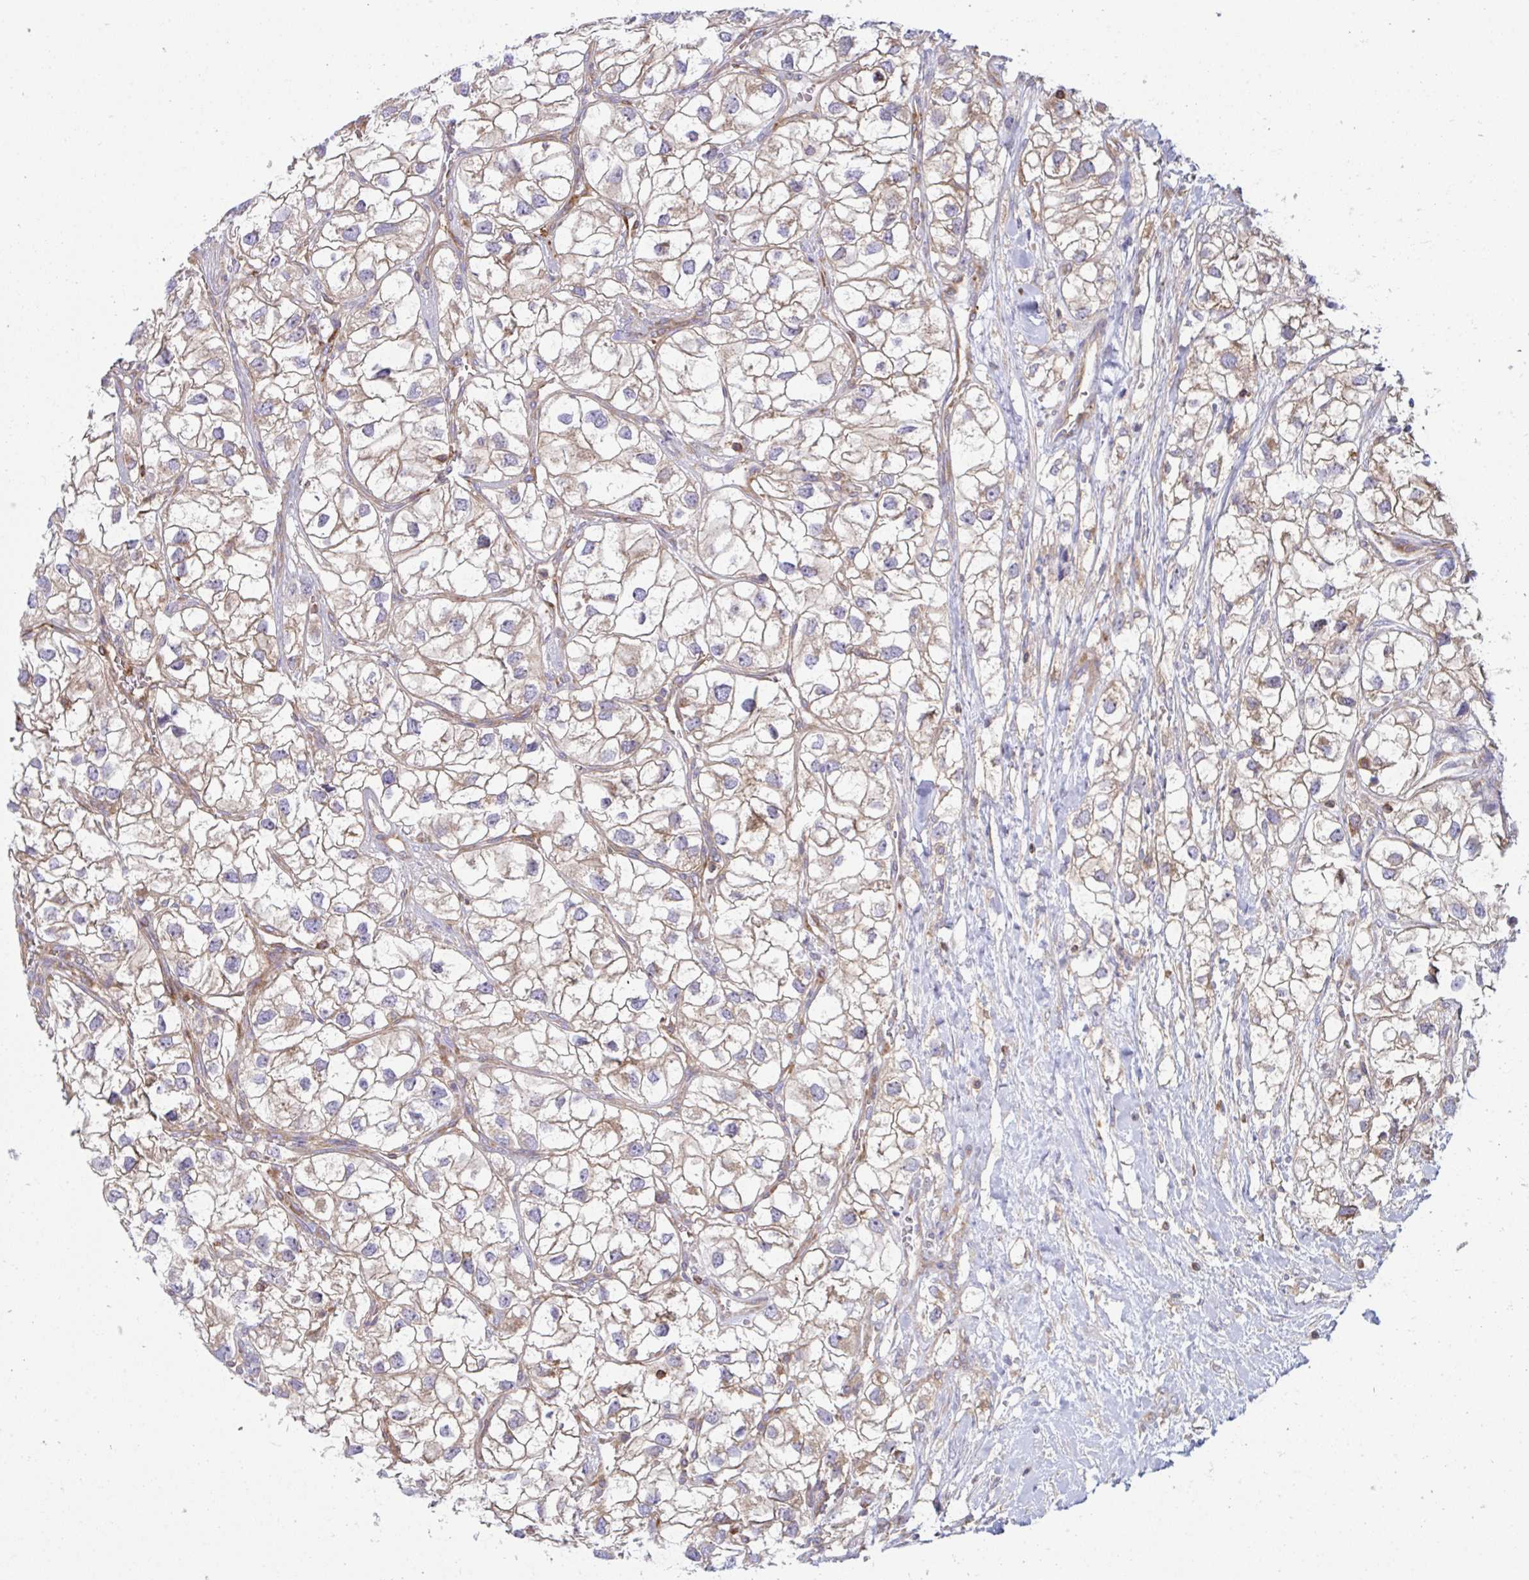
{"staining": {"intensity": "negative", "quantity": "none", "location": "none"}, "tissue": "renal cancer", "cell_type": "Tumor cells", "image_type": "cancer", "snomed": [{"axis": "morphology", "description": "Adenocarcinoma, NOS"}, {"axis": "topography", "description": "Kidney"}], "caption": "Immunohistochemistry (IHC) image of neoplastic tissue: renal cancer (adenocarcinoma) stained with DAB reveals no significant protein expression in tumor cells.", "gene": "TSC22D3", "patient": {"sex": "male", "age": 59}}